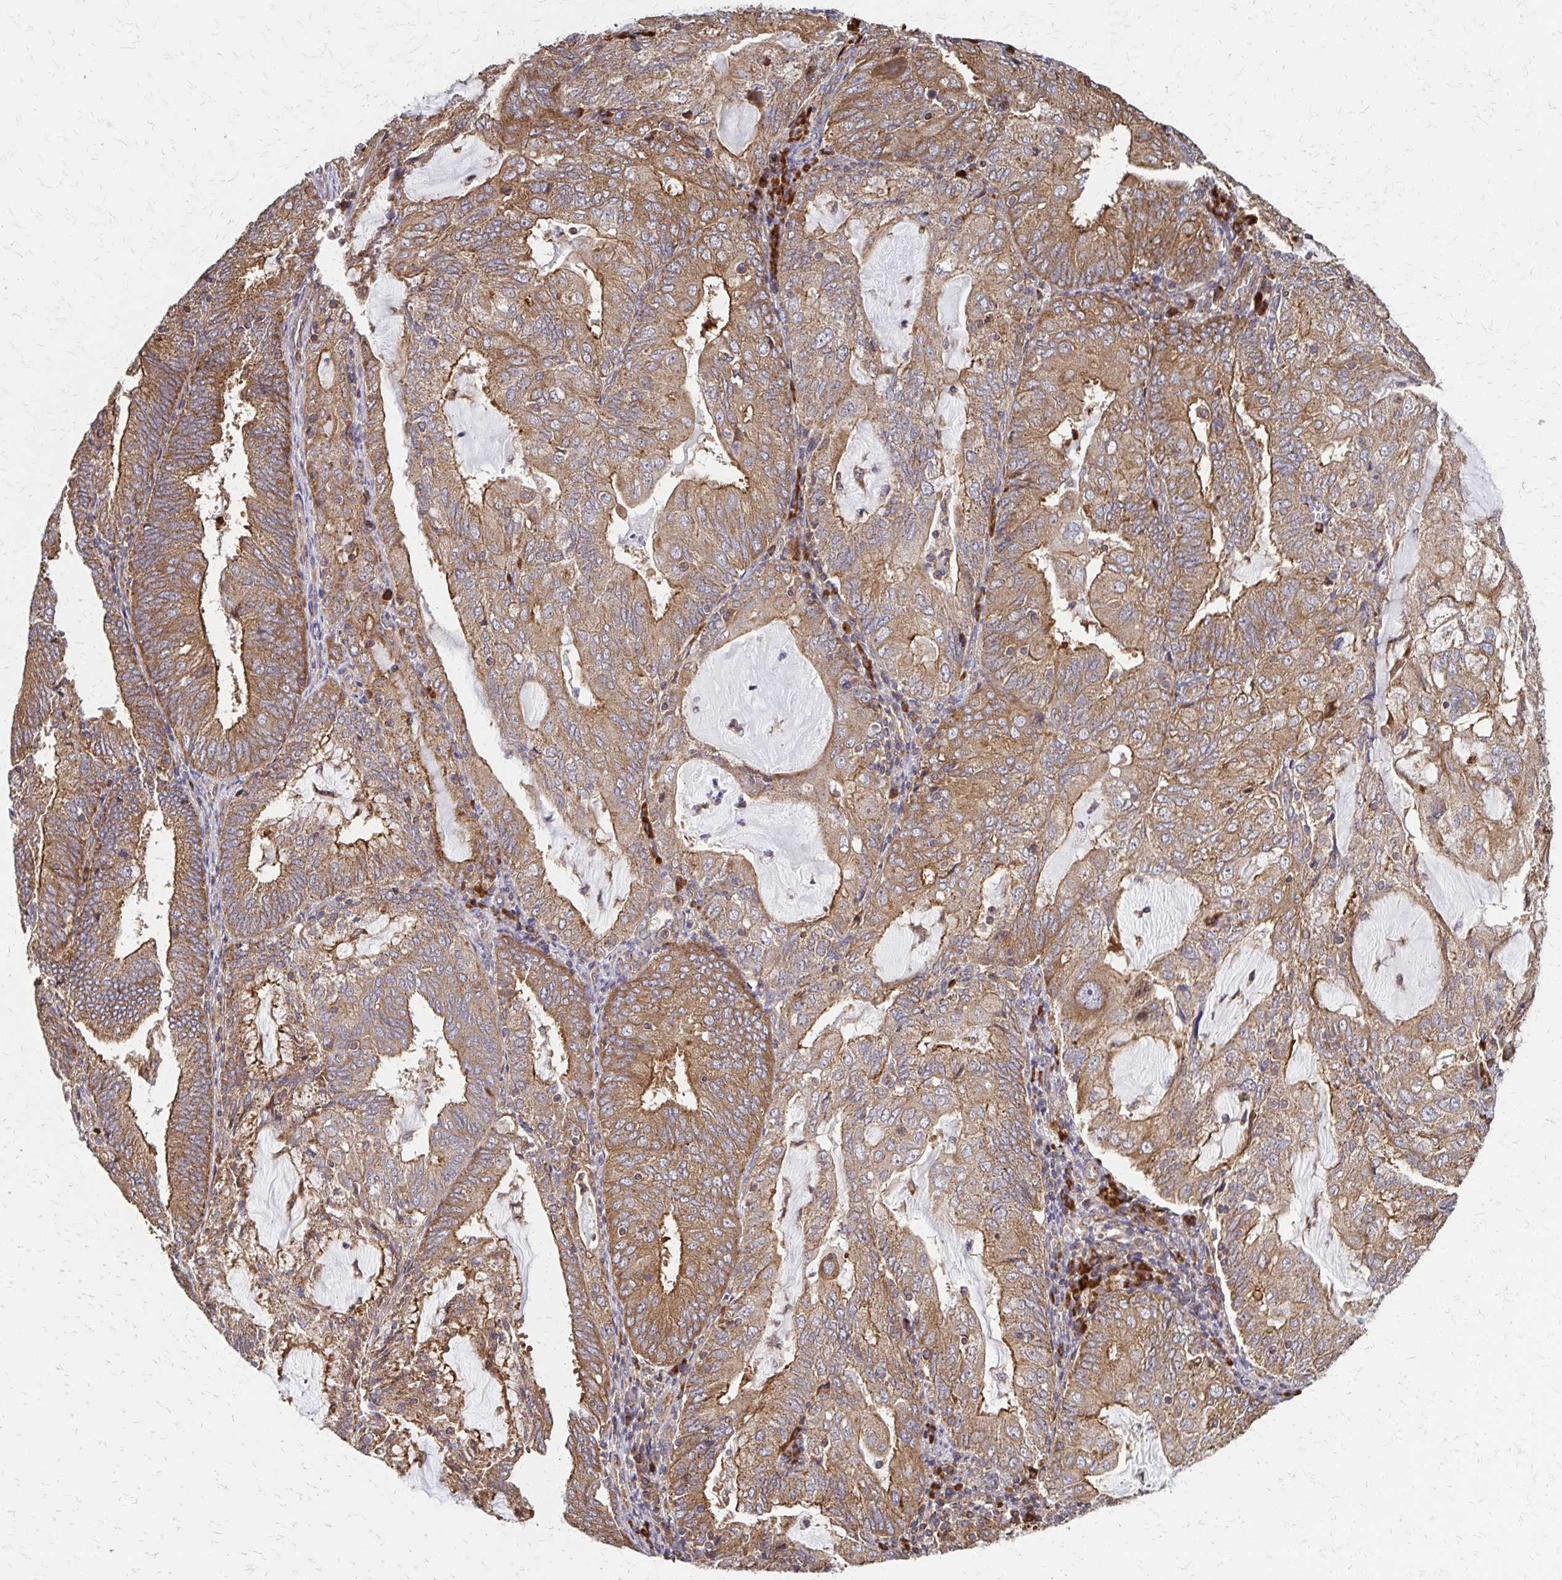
{"staining": {"intensity": "moderate", "quantity": ">75%", "location": "cytoplasmic/membranous"}, "tissue": "endometrial cancer", "cell_type": "Tumor cells", "image_type": "cancer", "snomed": [{"axis": "morphology", "description": "Adenocarcinoma, NOS"}, {"axis": "topography", "description": "Endometrium"}], "caption": "Protein expression analysis of endometrial cancer (adenocarcinoma) displays moderate cytoplasmic/membranous staining in approximately >75% of tumor cells. (brown staining indicates protein expression, while blue staining denotes nuclei).", "gene": "EEF2", "patient": {"sex": "female", "age": 81}}